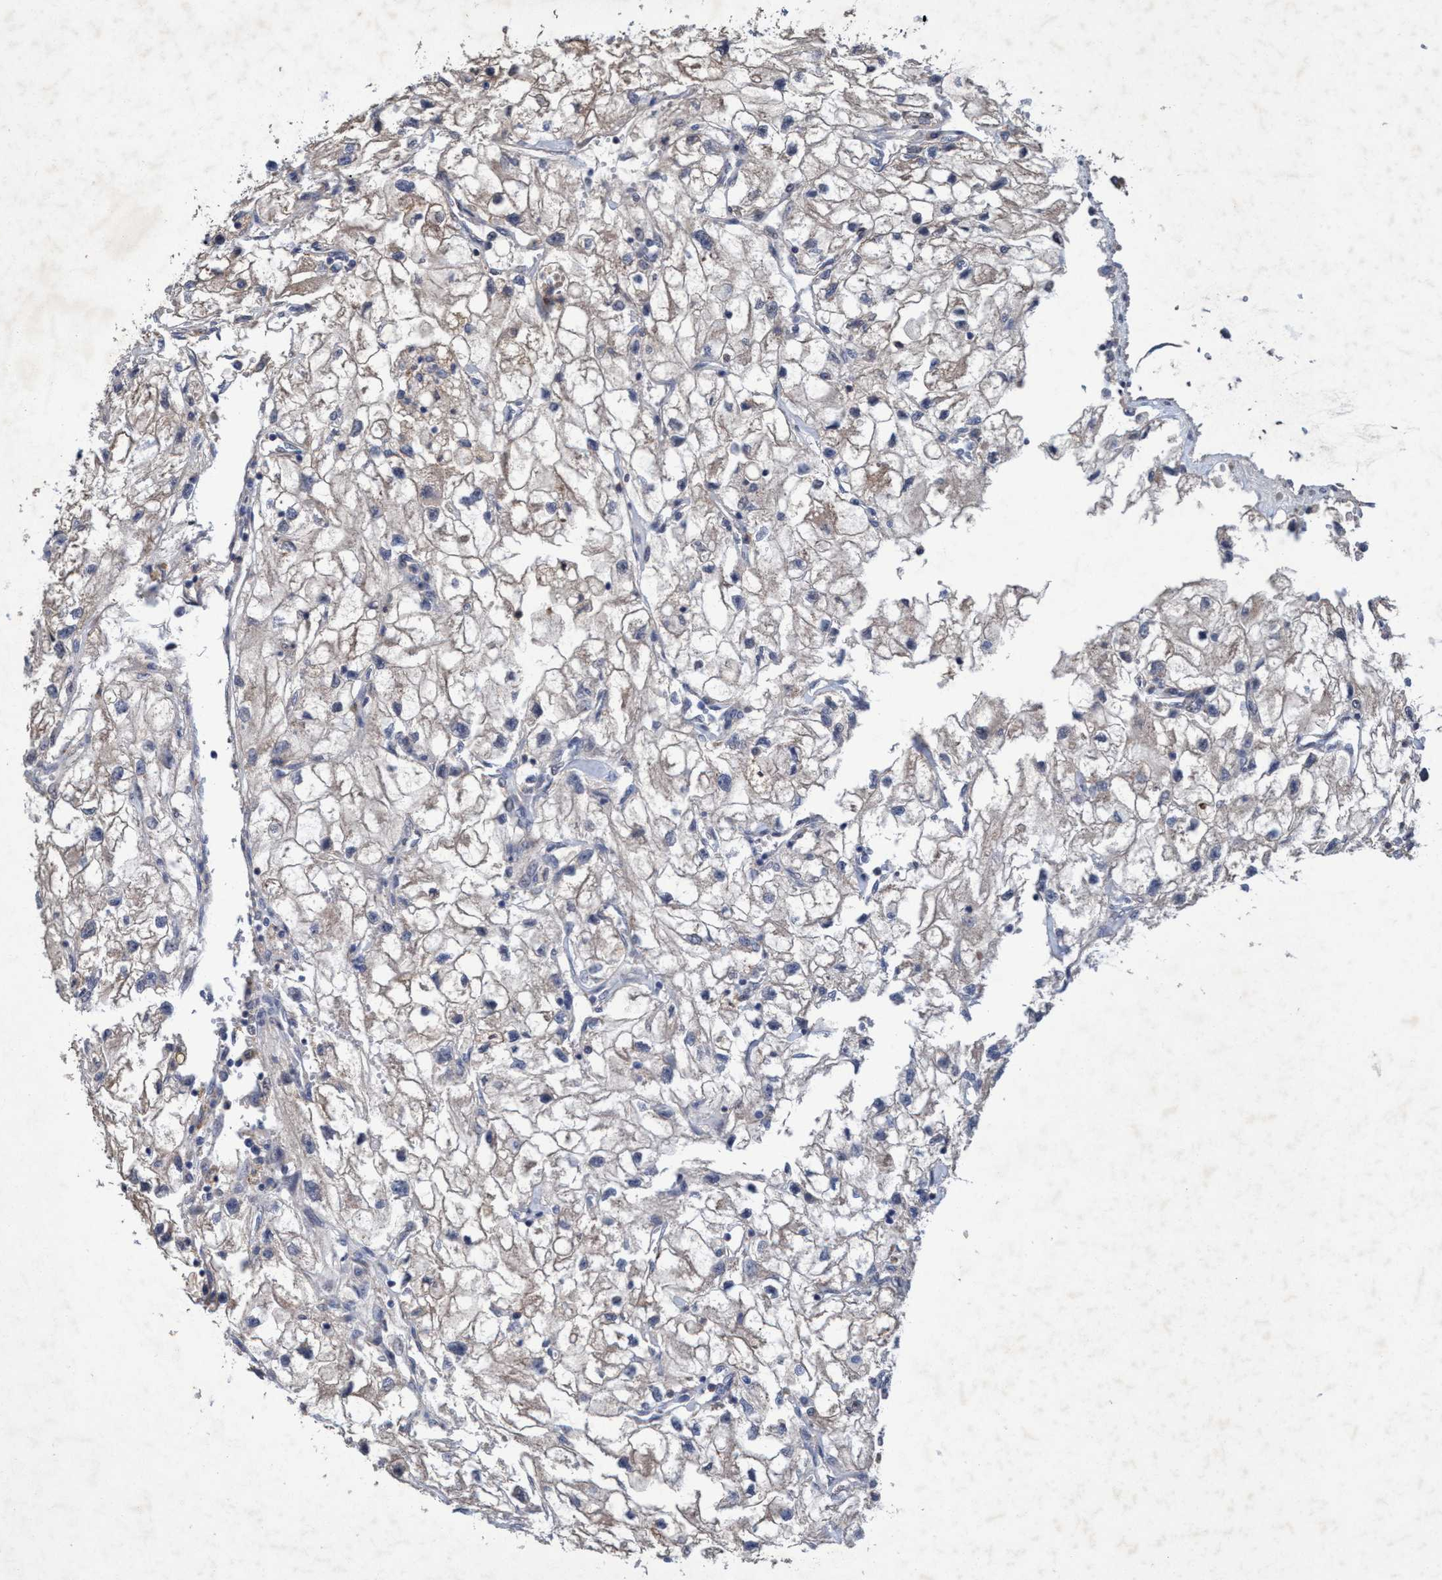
{"staining": {"intensity": "weak", "quantity": "<25%", "location": "cytoplasmic/membranous"}, "tissue": "renal cancer", "cell_type": "Tumor cells", "image_type": "cancer", "snomed": [{"axis": "morphology", "description": "Adenocarcinoma, NOS"}, {"axis": "topography", "description": "Kidney"}], "caption": "A micrograph of adenocarcinoma (renal) stained for a protein exhibits no brown staining in tumor cells. The staining was performed using DAB (3,3'-diaminobenzidine) to visualize the protein expression in brown, while the nuclei were stained in blue with hematoxylin (Magnification: 20x).", "gene": "ZNF677", "patient": {"sex": "female", "age": 70}}